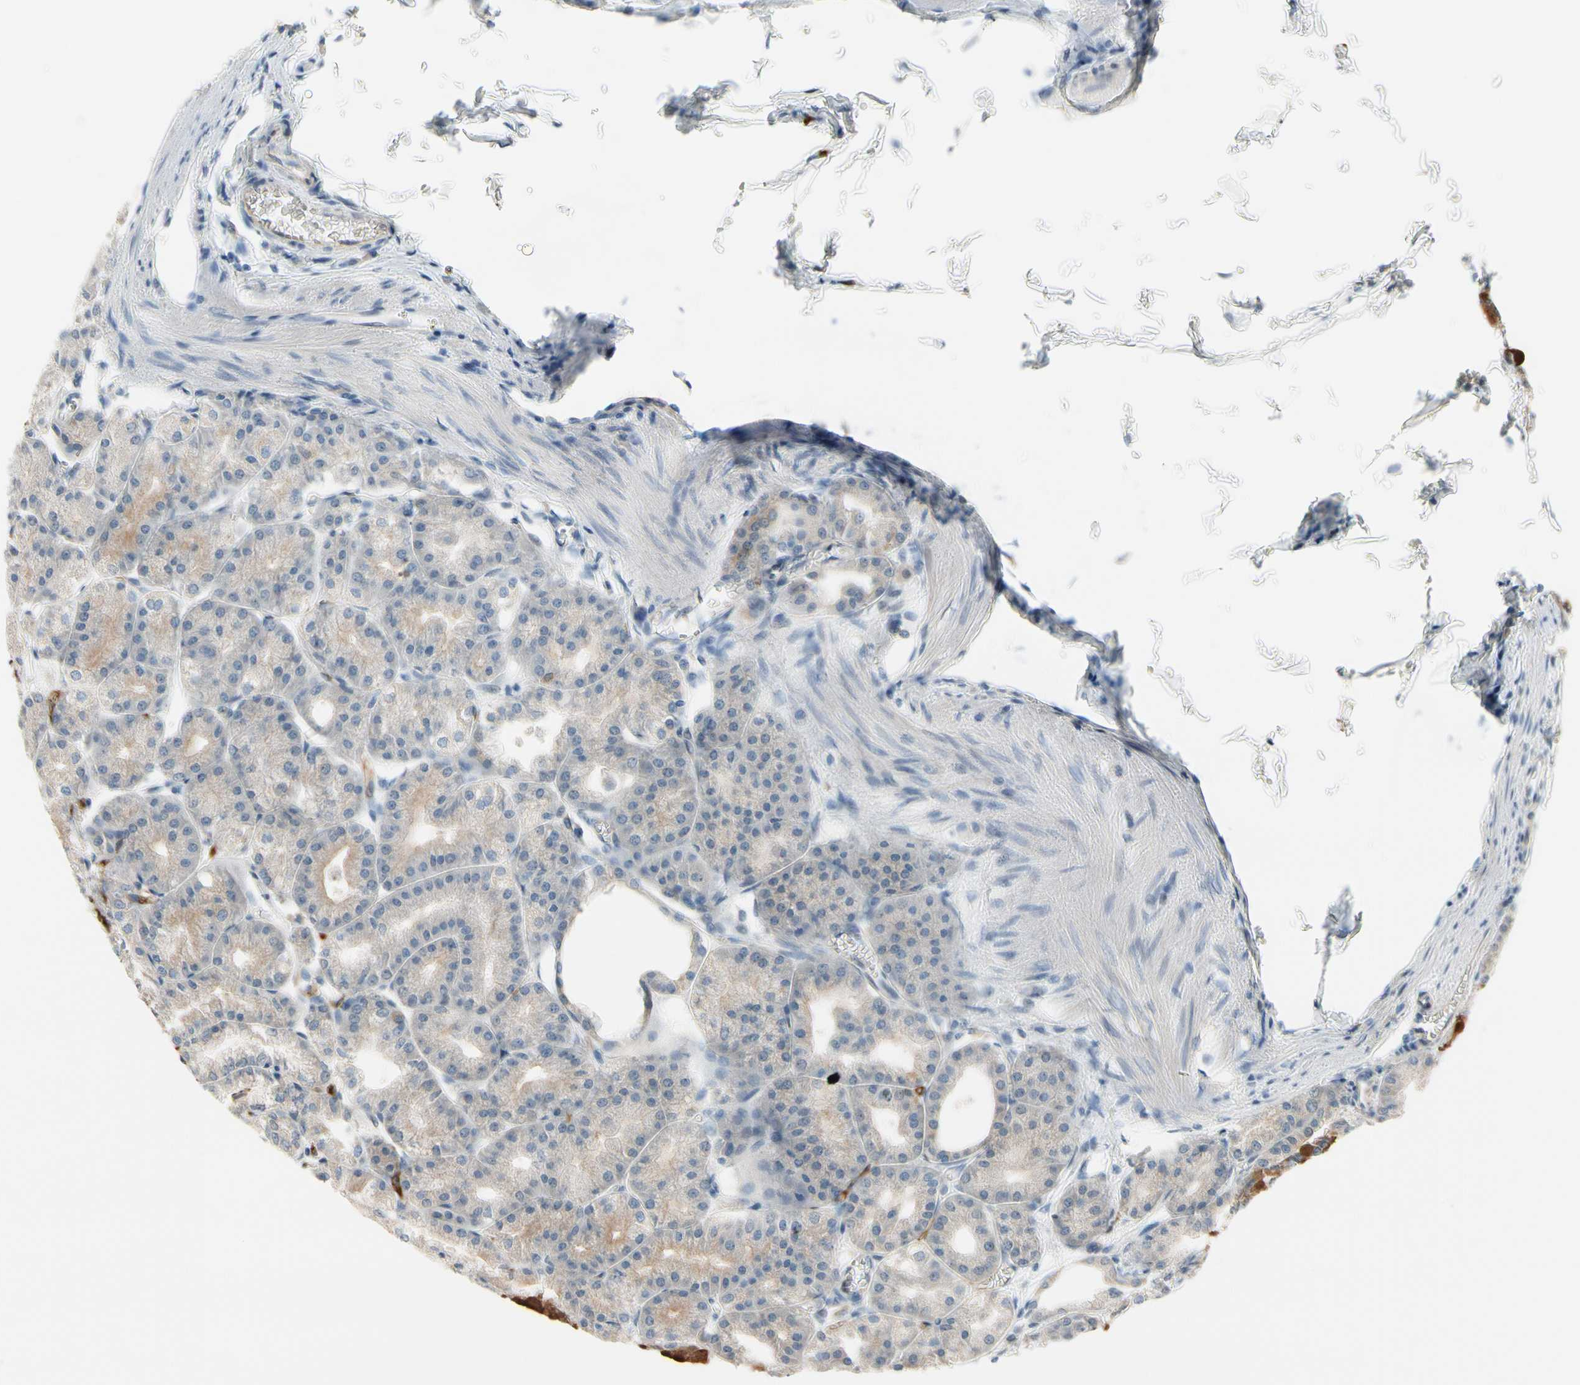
{"staining": {"intensity": "moderate", "quantity": "25%-75%", "location": "cytoplasmic/membranous"}, "tissue": "stomach", "cell_type": "Glandular cells", "image_type": "normal", "snomed": [{"axis": "morphology", "description": "Normal tissue, NOS"}, {"axis": "topography", "description": "Stomach, lower"}], "caption": "Protein expression by immunohistochemistry reveals moderate cytoplasmic/membranous staining in about 25%-75% of glandular cells in unremarkable stomach.", "gene": "CFAP36", "patient": {"sex": "male", "age": 71}}